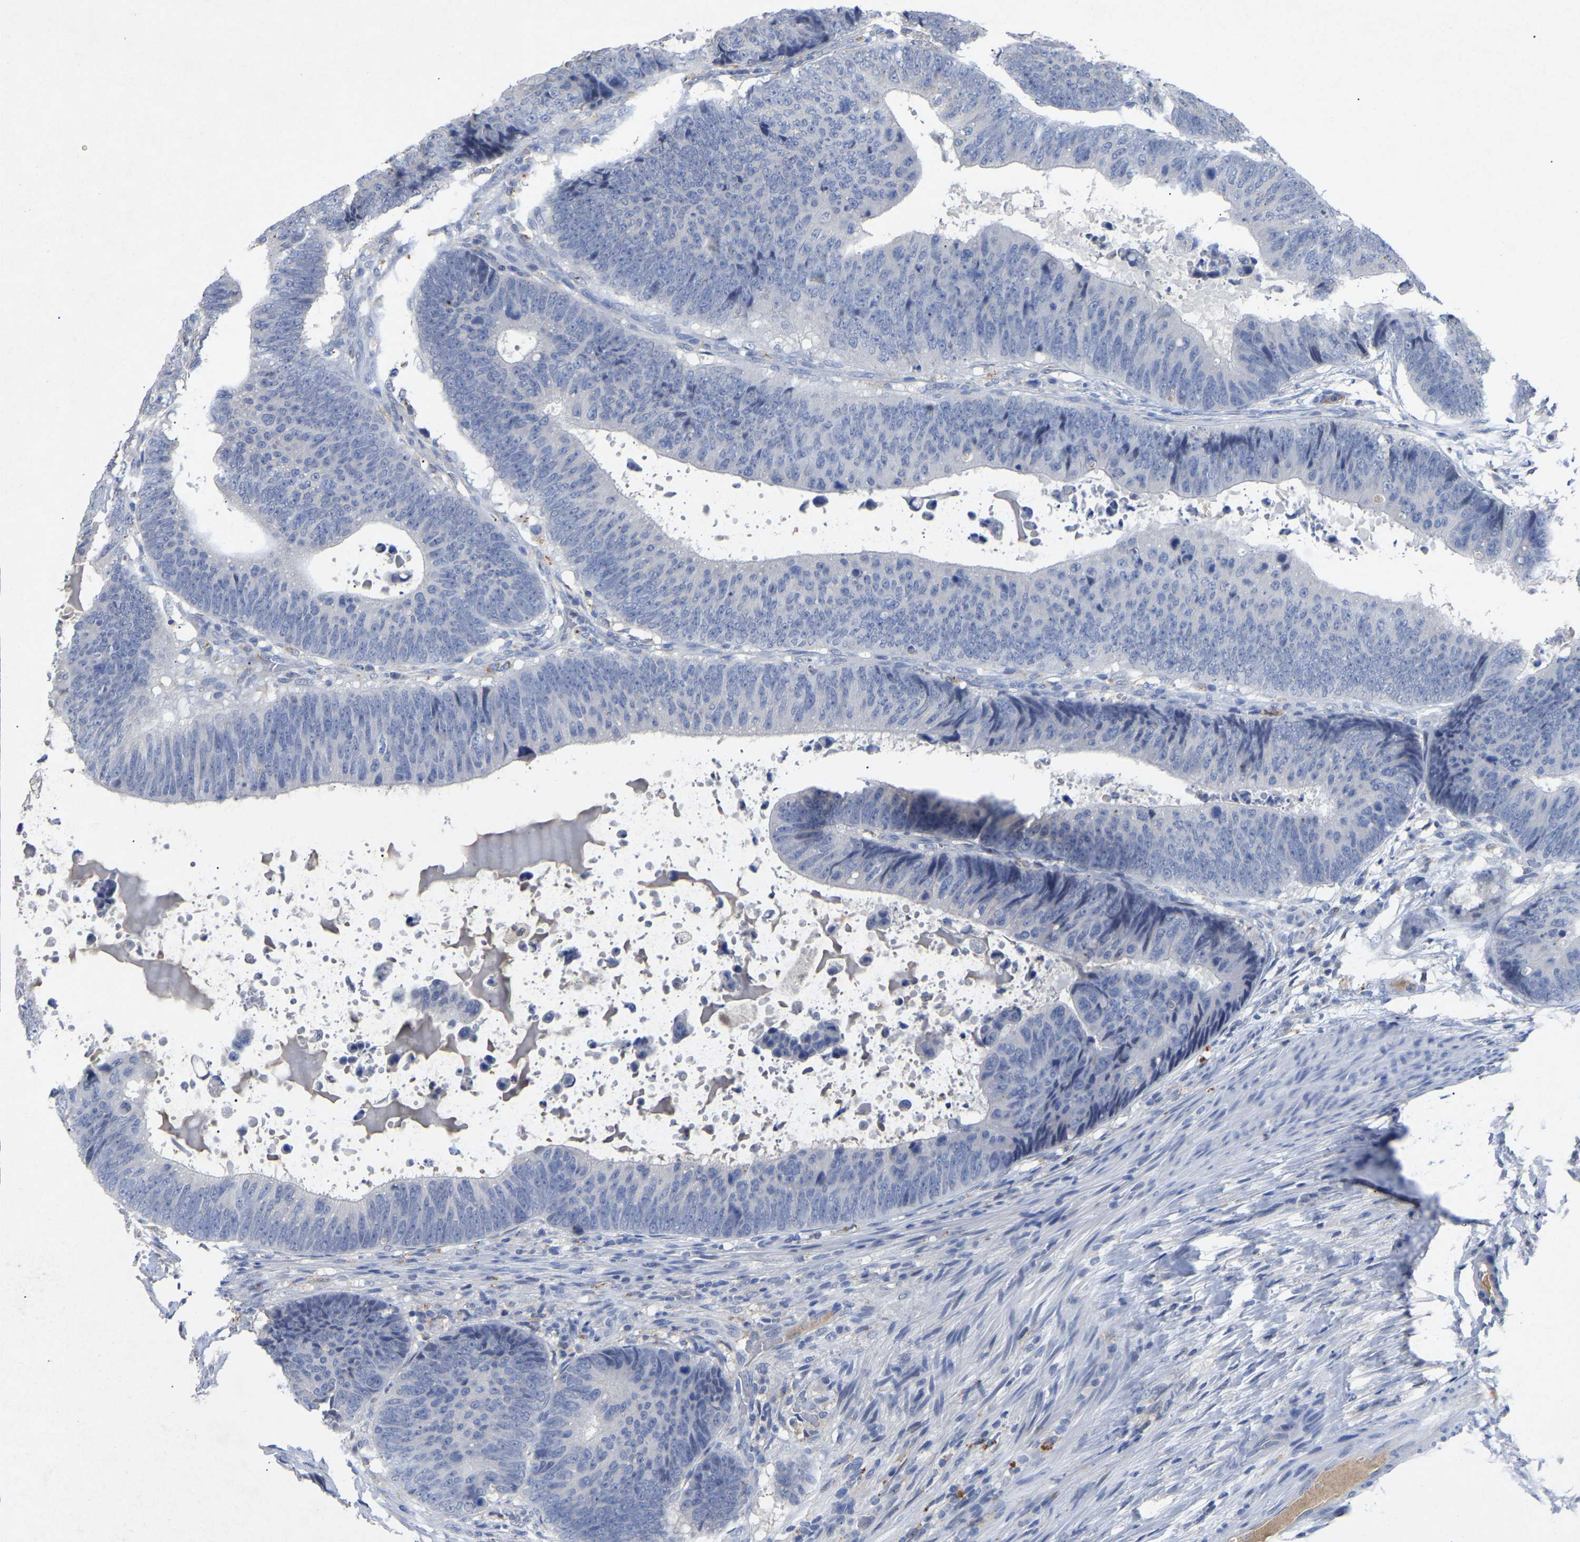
{"staining": {"intensity": "negative", "quantity": "none", "location": "none"}, "tissue": "colorectal cancer", "cell_type": "Tumor cells", "image_type": "cancer", "snomed": [{"axis": "morphology", "description": "Adenocarcinoma, NOS"}, {"axis": "topography", "description": "Colon"}], "caption": "Immunohistochemistry photomicrograph of colorectal cancer stained for a protein (brown), which exhibits no positivity in tumor cells.", "gene": "SMPD2", "patient": {"sex": "male", "age": 56}}